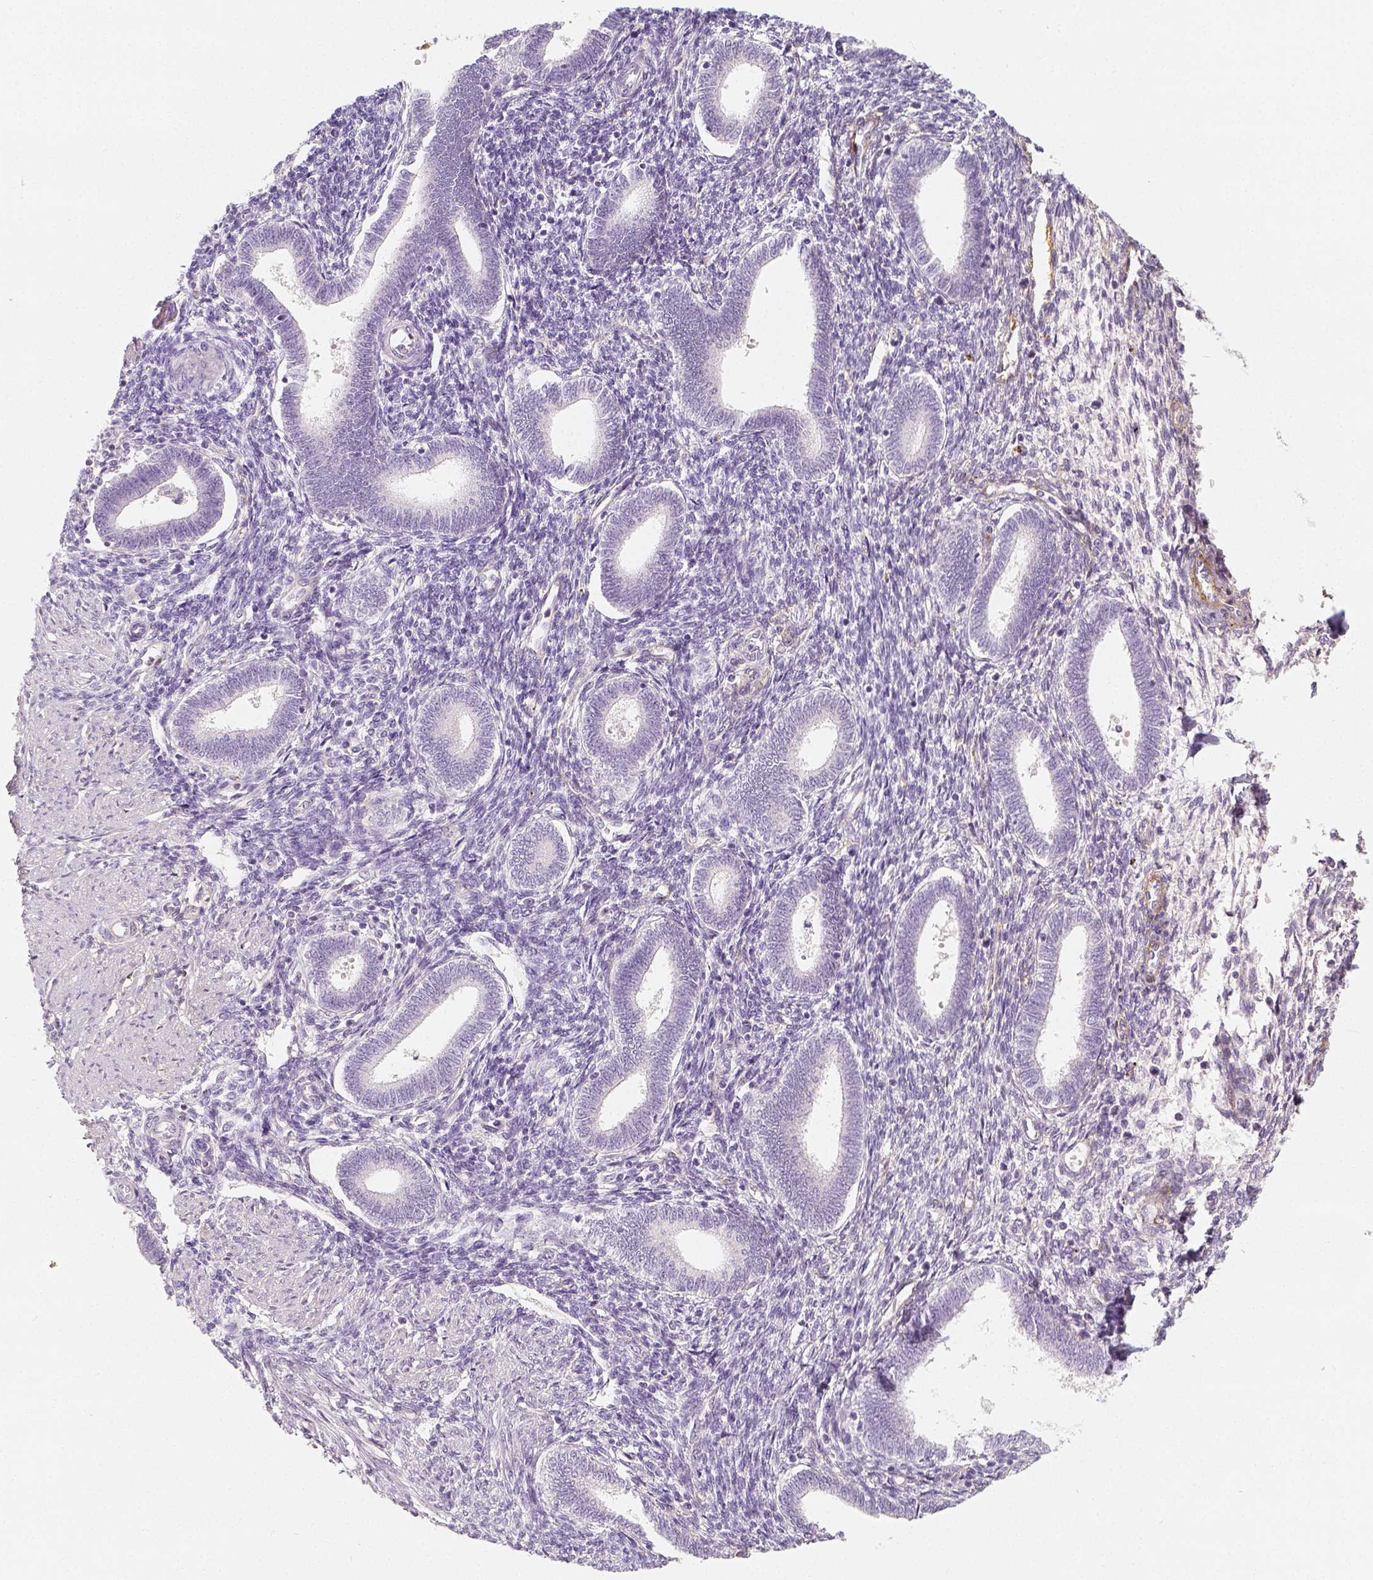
{"staining": {"intensity": "negative", "quantity": "none", "location": "none"}, "tissue": "endometrium", "cell_type": "Cells in endometrial stroma", "image_type": "normal", "snomed": [{"axis": "morphology", "description": "Normal tissue, NOS"}, {"axis": "topography", "description": "Endometrium"}], "caption": "This is a histopathology image of immunohistochemistry (IHC) staining of benign endometrium, which shows no staining in cells in endometrial stroma.", "gene": "THY1", "patient": {"sex": "female", "age": 42}}